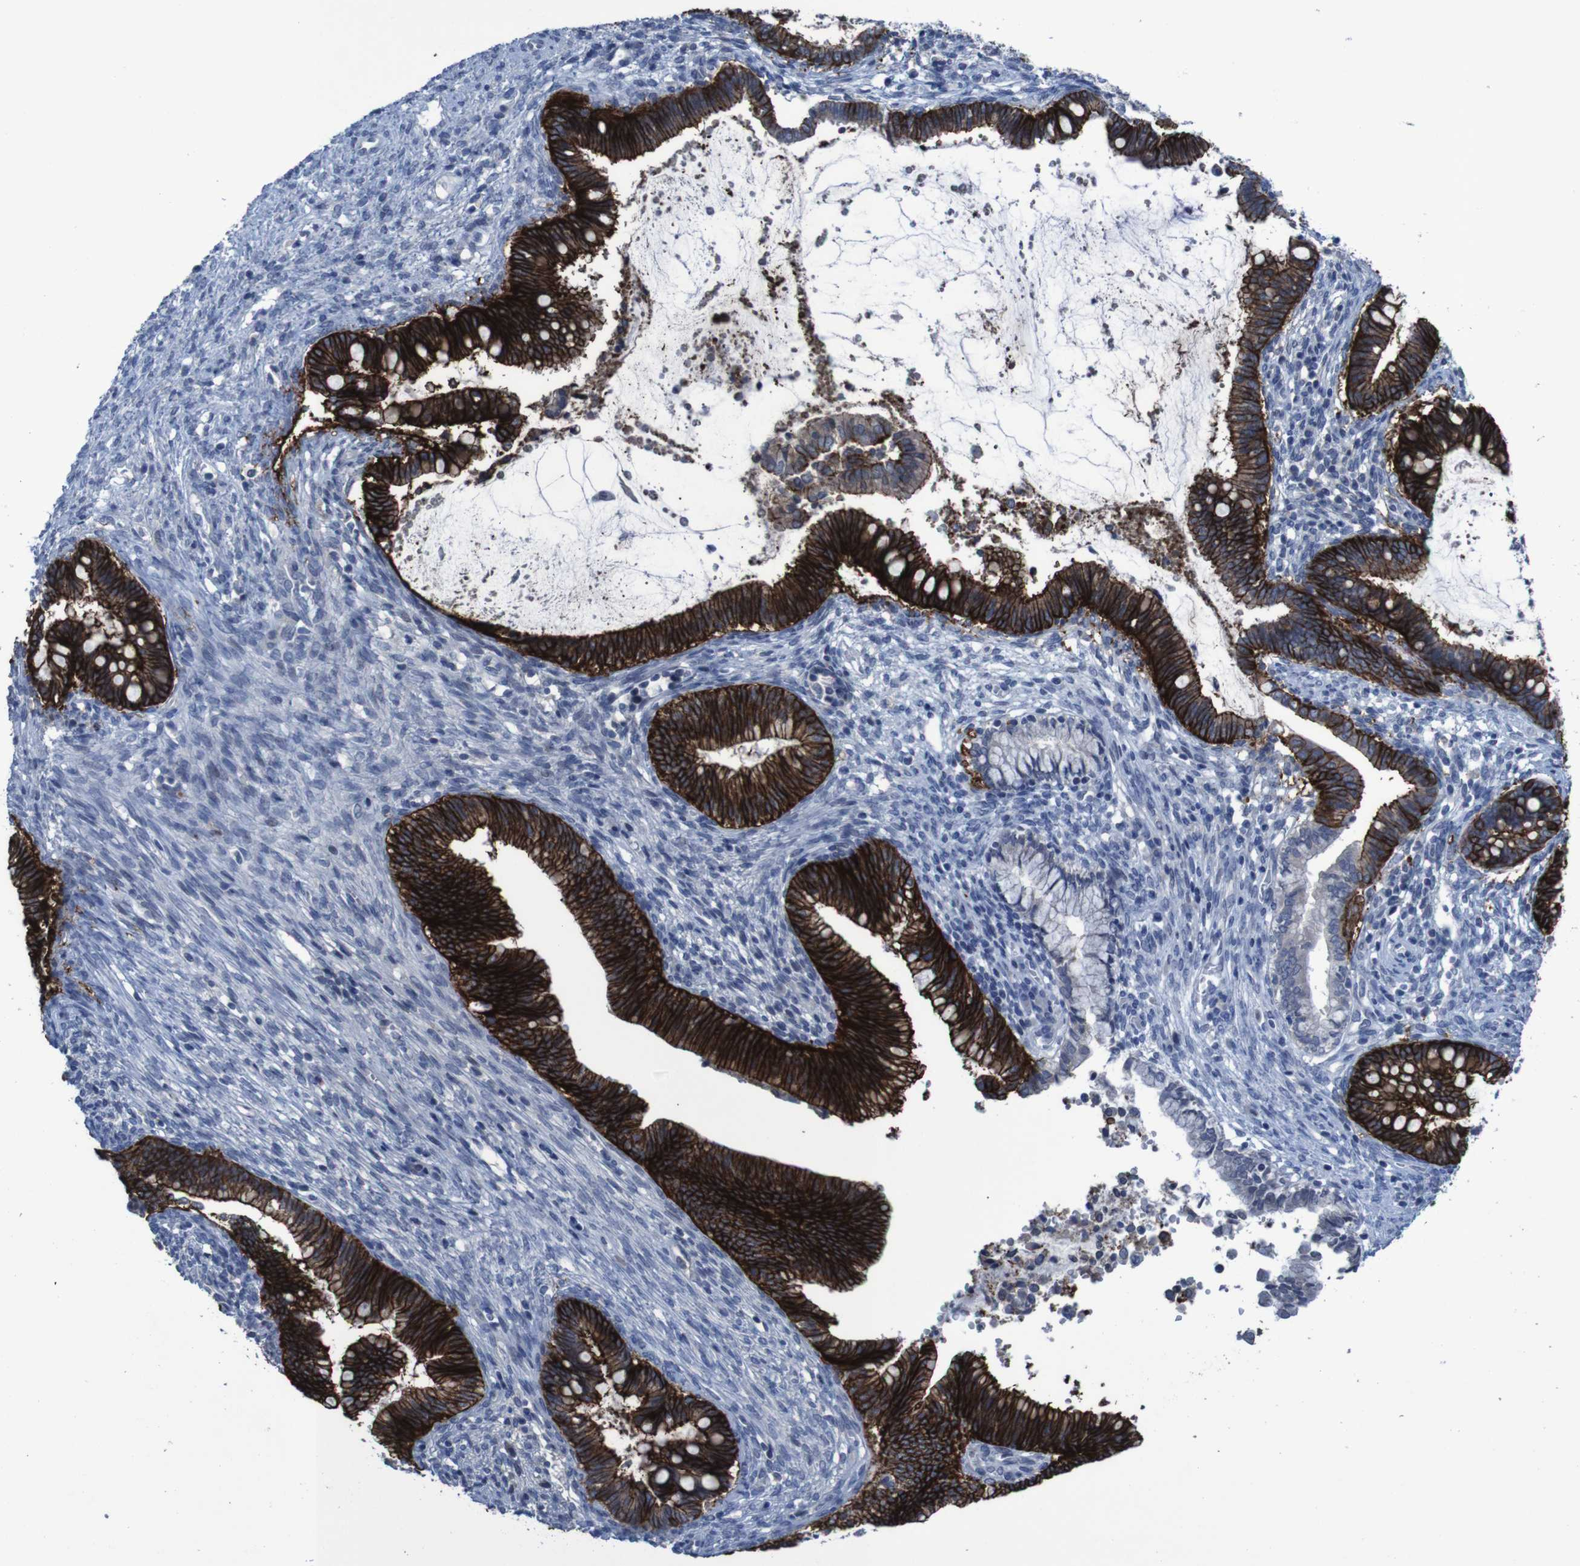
{"staining": {"intensity": "strong", "quantity": "25%-75%", "location": "cytoplasmic/membranous"}, "tissue": "cervical cancer", "cell_type": "Tumor cells", "image_type": "cancer", "snomed": [{"axis": "morphology", "description": "Adenocarcinoma, NOS"}, {"axis": "topography", "description": "Cervix"}], "caption": "Immunohistochemical staining of human cervical adenocarcinoma displays strong cytoplasmic/membranous protein staining in about 25%-75% of tumor cells.", "gene": "CLDN18", "patient": {"sex": "female", "age": 44}}